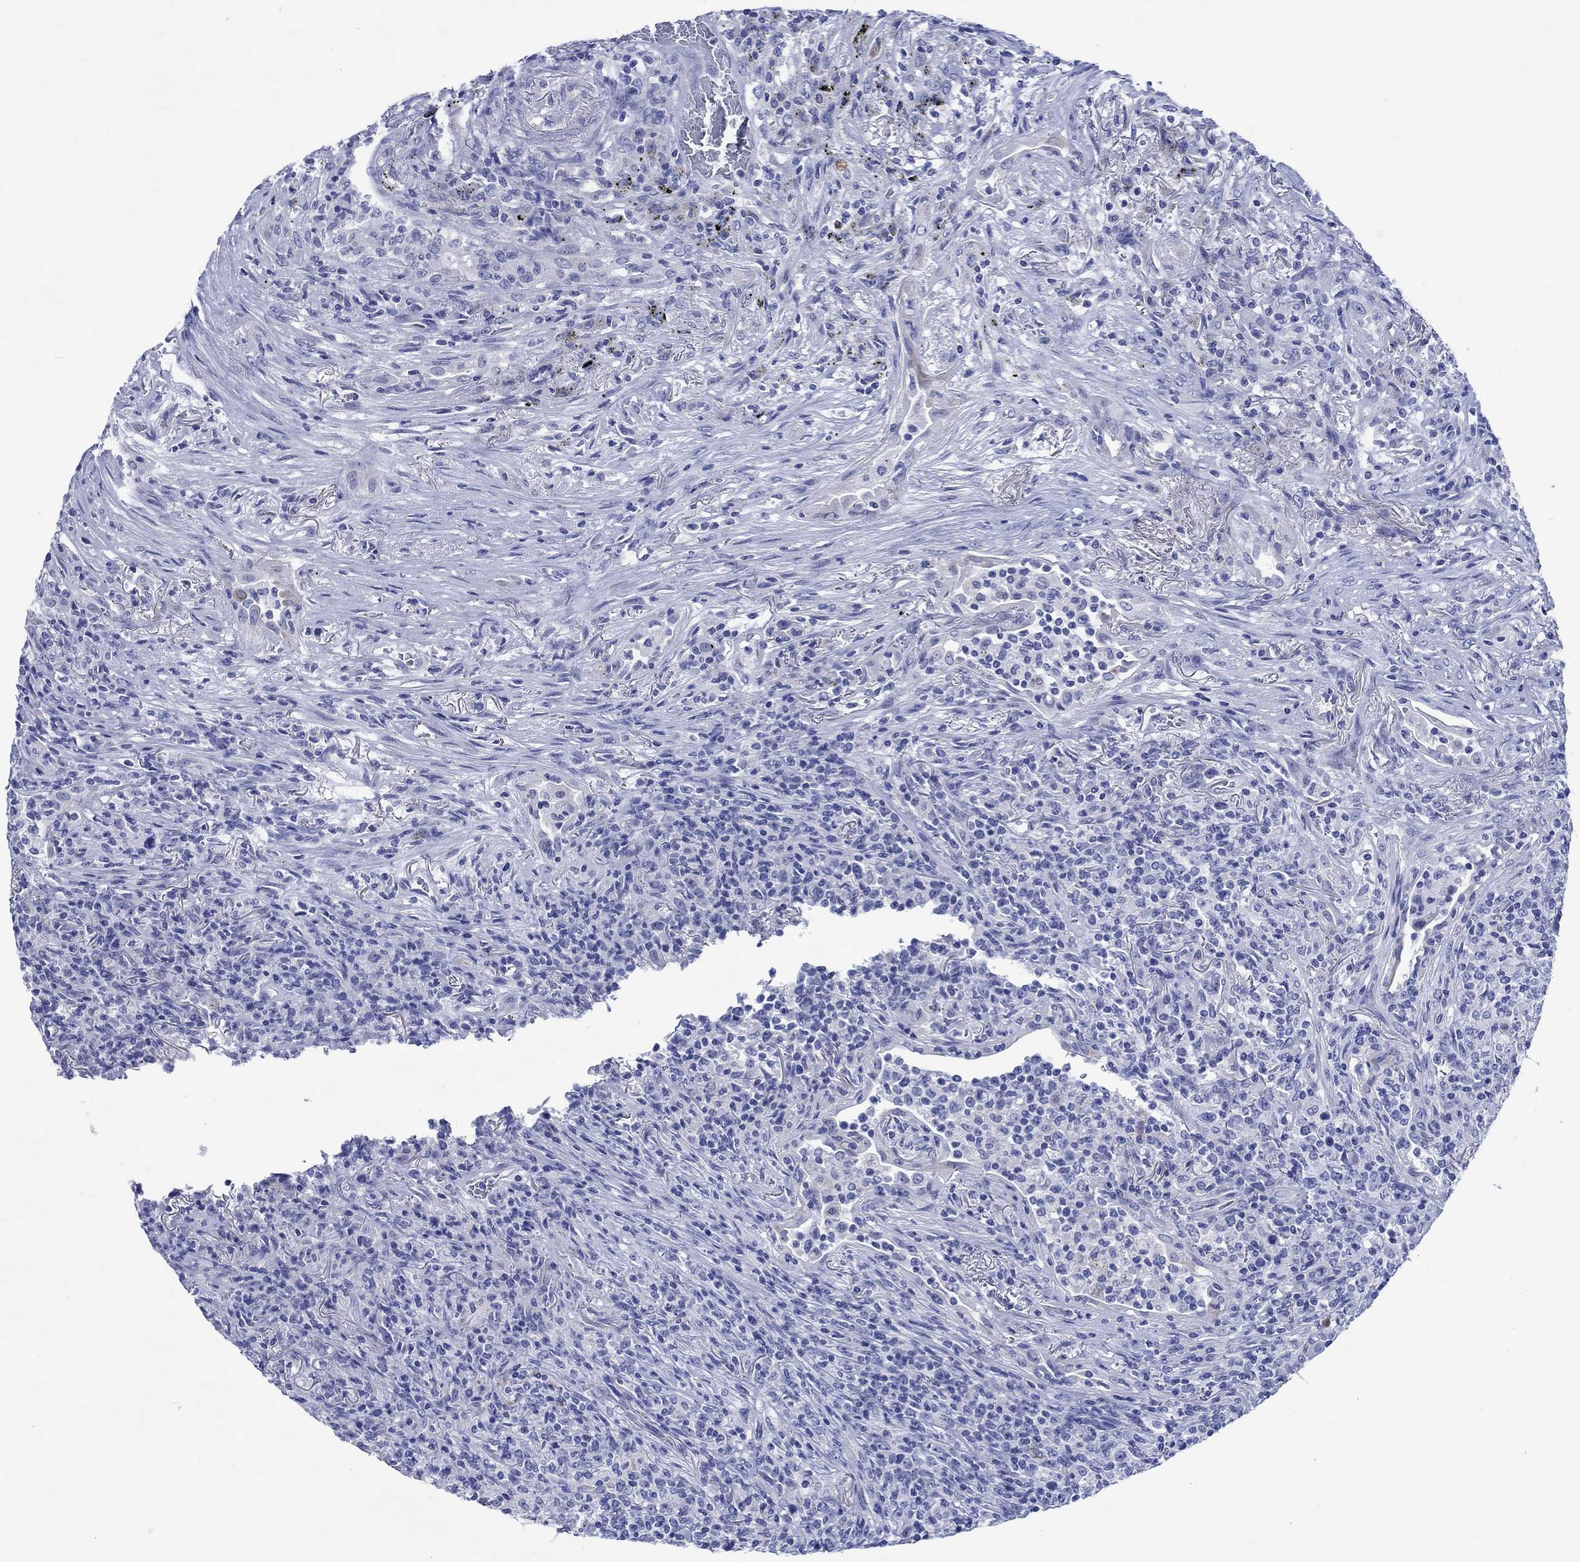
{"staining": {"intensity": "negative", "quantity": "none", "location": "none"}, "tissue": "lymphoma", "cell_type": "Tumor cells", "image_type": "cancer", "snomed": [{"axis": "morphology", "description": "Malignant lymphoma, non-Hodgkin's type, High grade"}, {"axis": "topography", "description": "Lung"}], "caption": "DAB immunohistochemical staining of human lymphoma displays no significant positivity in tumor cells.", "gene": "KLHL33", "patient": {"sex": "male", "age": 79}}